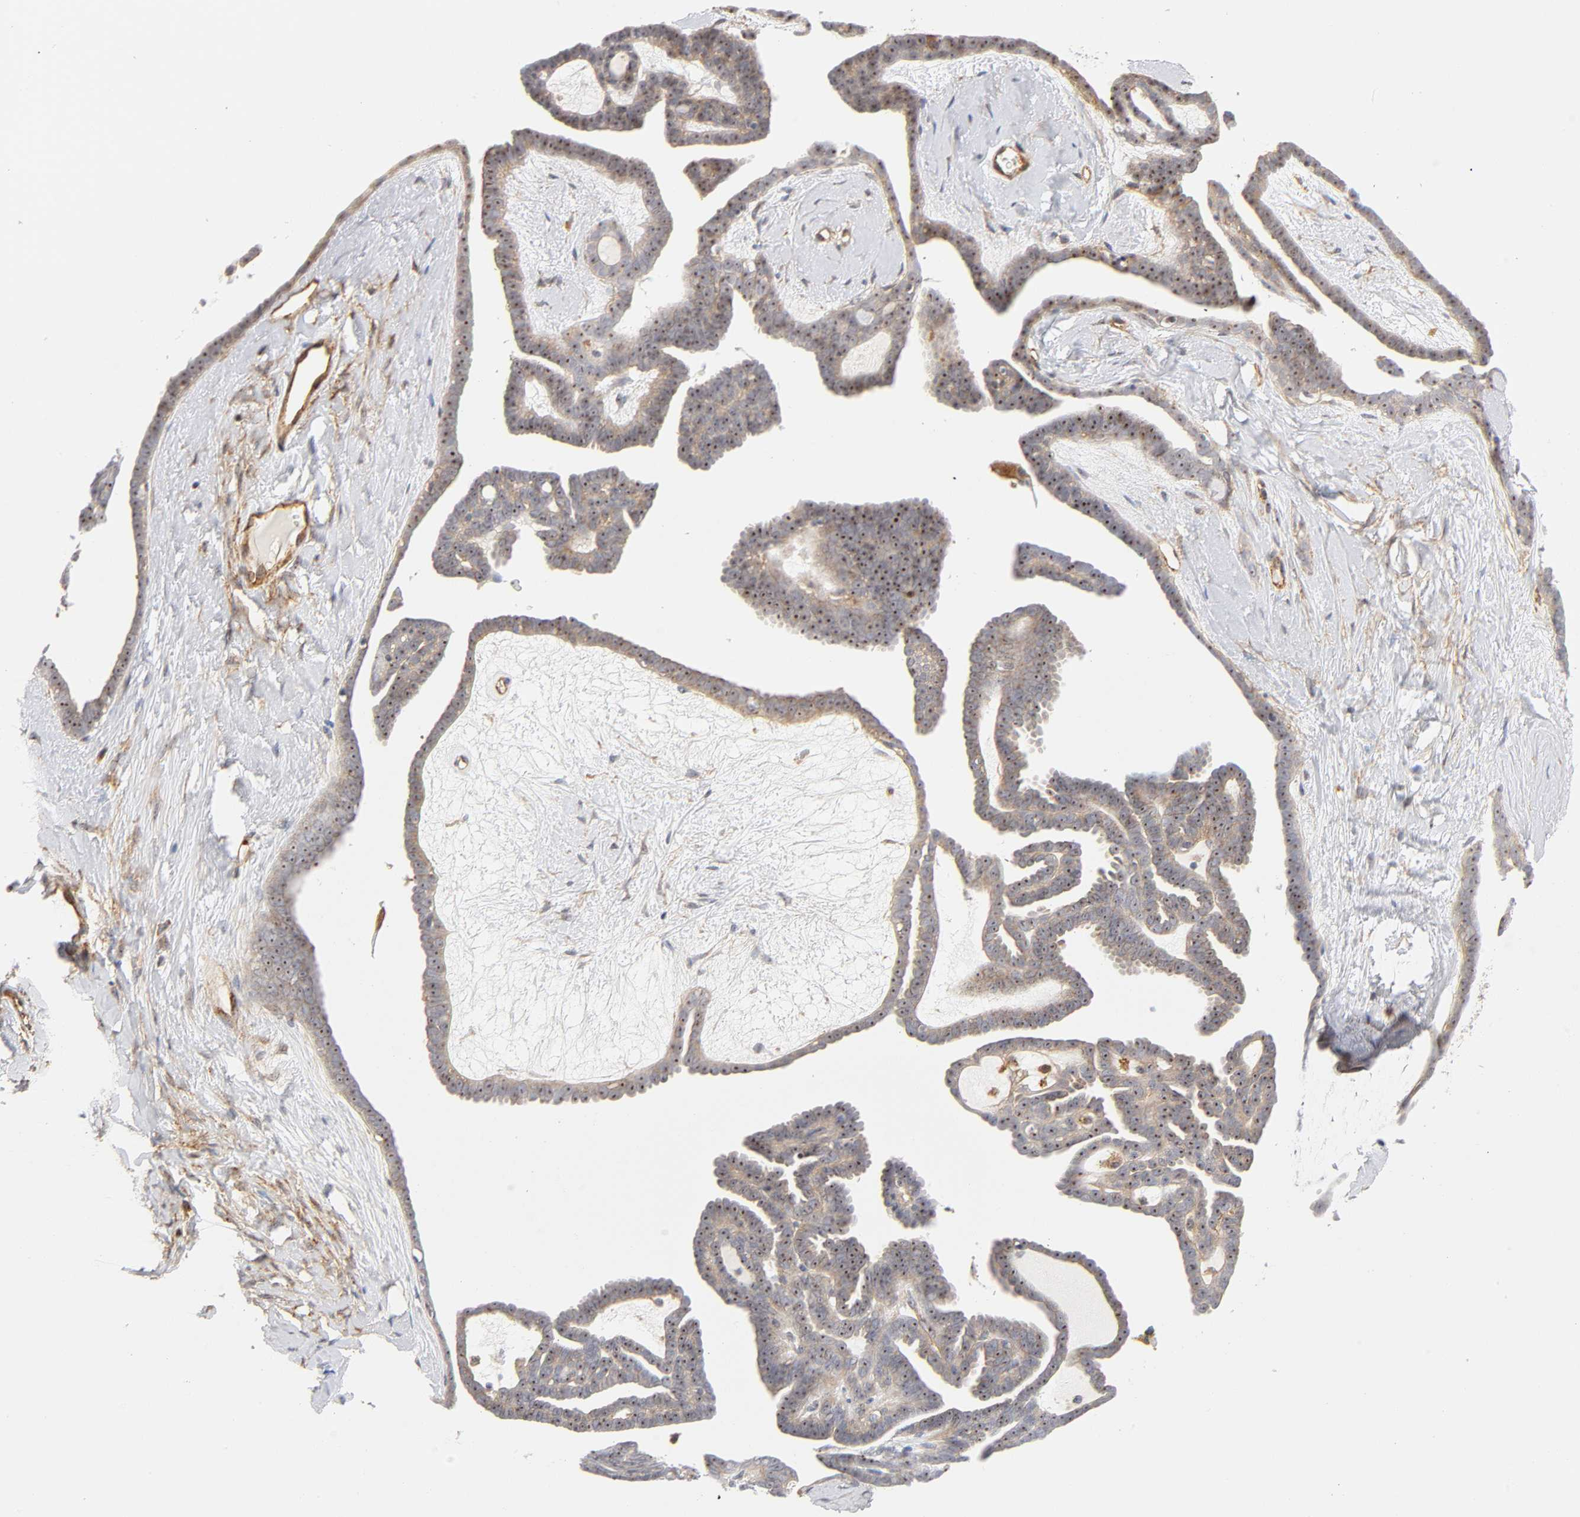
{"staining": {"intensity": "strong", "quantity": ">75%", "location": "cytoplasmic/membranous,nuclear"}, "tissue": "ovarian cancer", "cell_type": "Tumor cells", "image_type": "cancer", "snomed": [{"axis": "morphology", "description": "Cystadenocarcinoma, serous, NOS"}, {"axis": "topography", "description": "Ovary"}], "caption": "Immunohistochemistry staining of ovarian serous cystadenocarcinoma, which displays high levels of strong cytoplasmic/membranous and nuclear positivity in approximately >75% of tumor cells indicating strong cytoplasmic/membranous and nuclear protein expression. The staining was performed using DAB (brown) for protein detection and nuclei were counterstained in hematoxylin (blue).", "gene": "PLD1", "patient": {"sex": "female", "age": 71}}